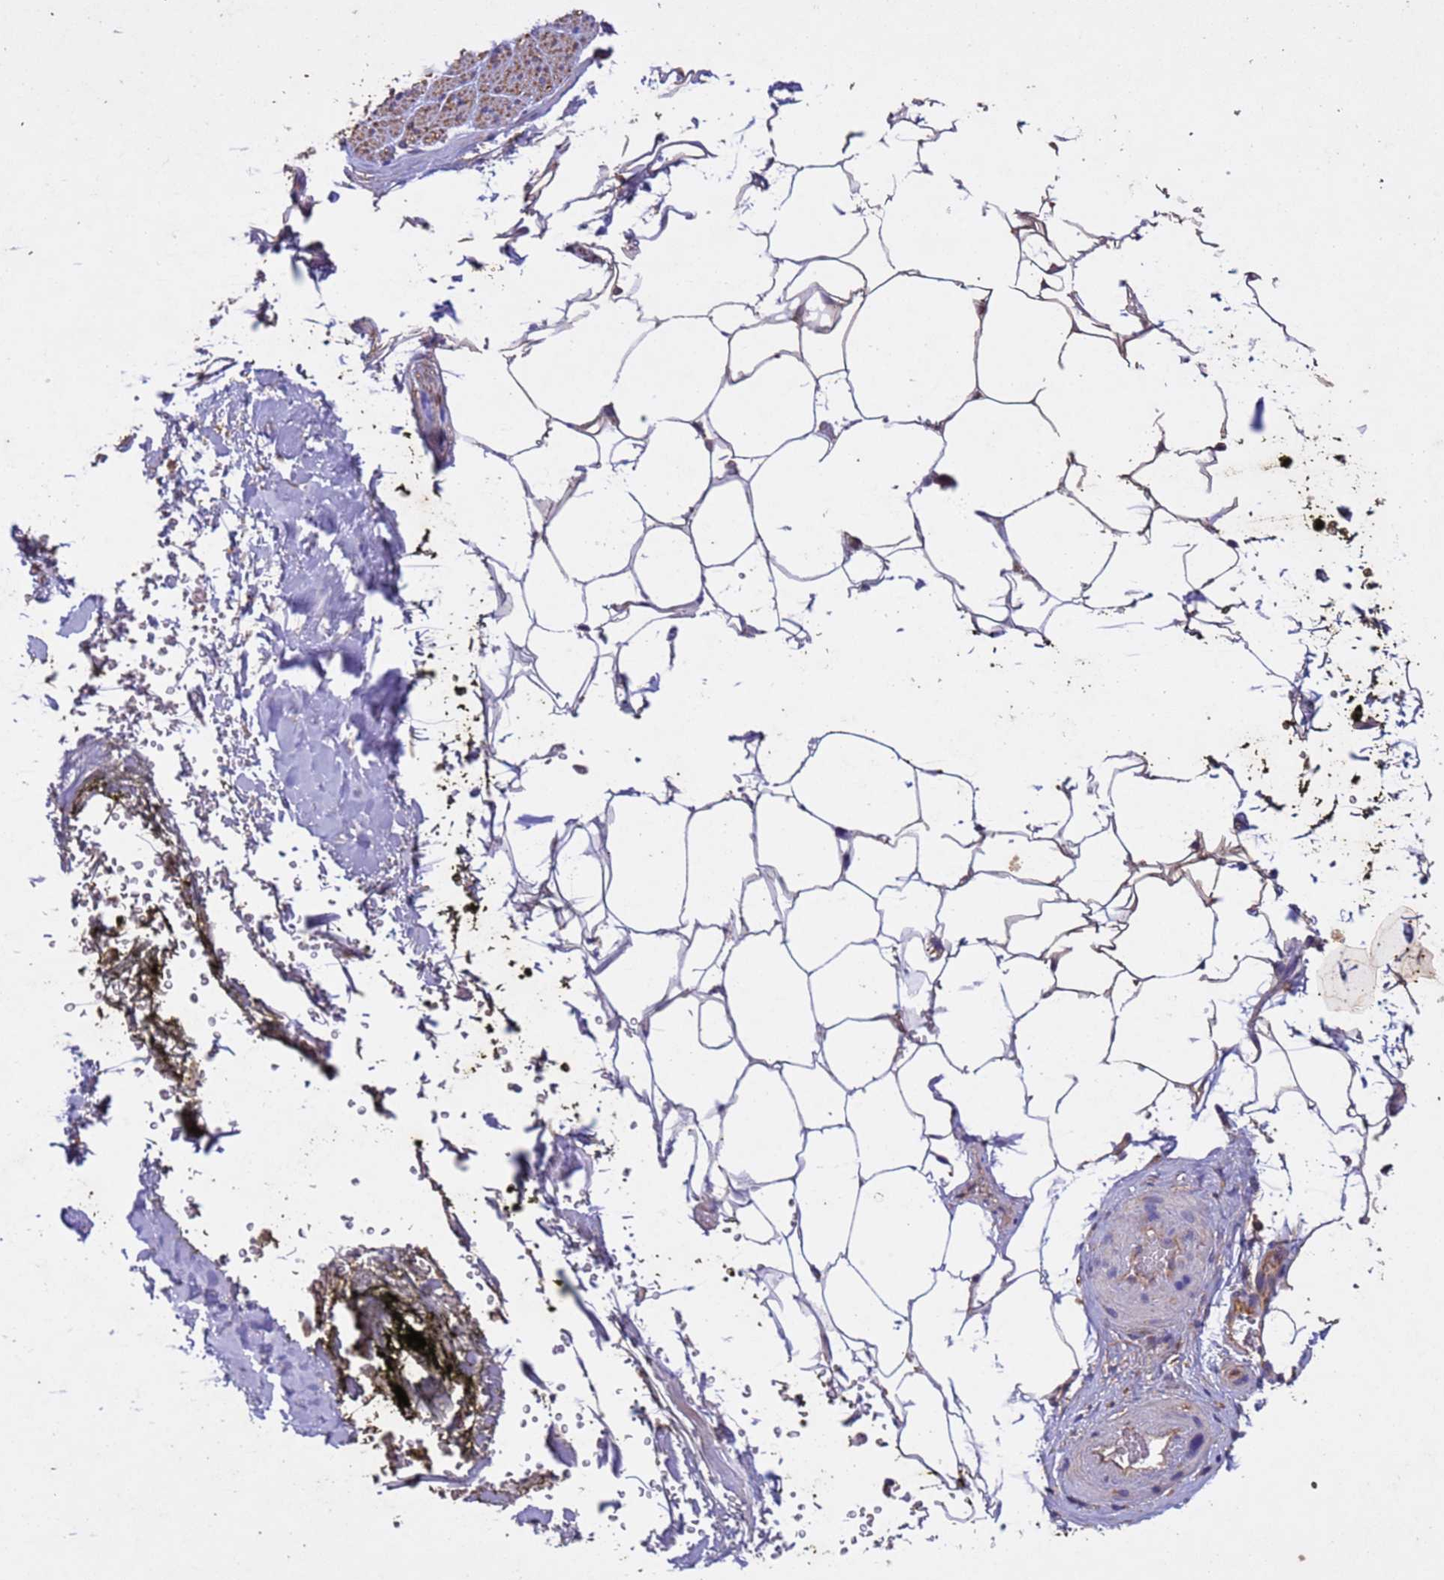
{"staining": {"intensity": "weak", "quantity": "25%-75%", "location": "cytoplasmic/membranous"}, "tissue": "adipose tissue", "cell_type": "Adipocytes", "image_type": "normal", "snomed": [{"axis": "morphology", "description": "Normal tissue, NOS"}, {"axis": "morphology", "description": "Adenocarcinoma, Low grade"}, {"axis": "topography", "description": "Prostate"}, {"axis": "topography", "description": "Peripheral nerve tissue"}], "caption": "Immunohistochemical staining of normal human adipose tissue displays low levels of weak cytoplasmic/membranous positivity in about 25%-75% of adipocytes.", "gene": "MTX3", "patient": {"sex": "male", "age": 63}}